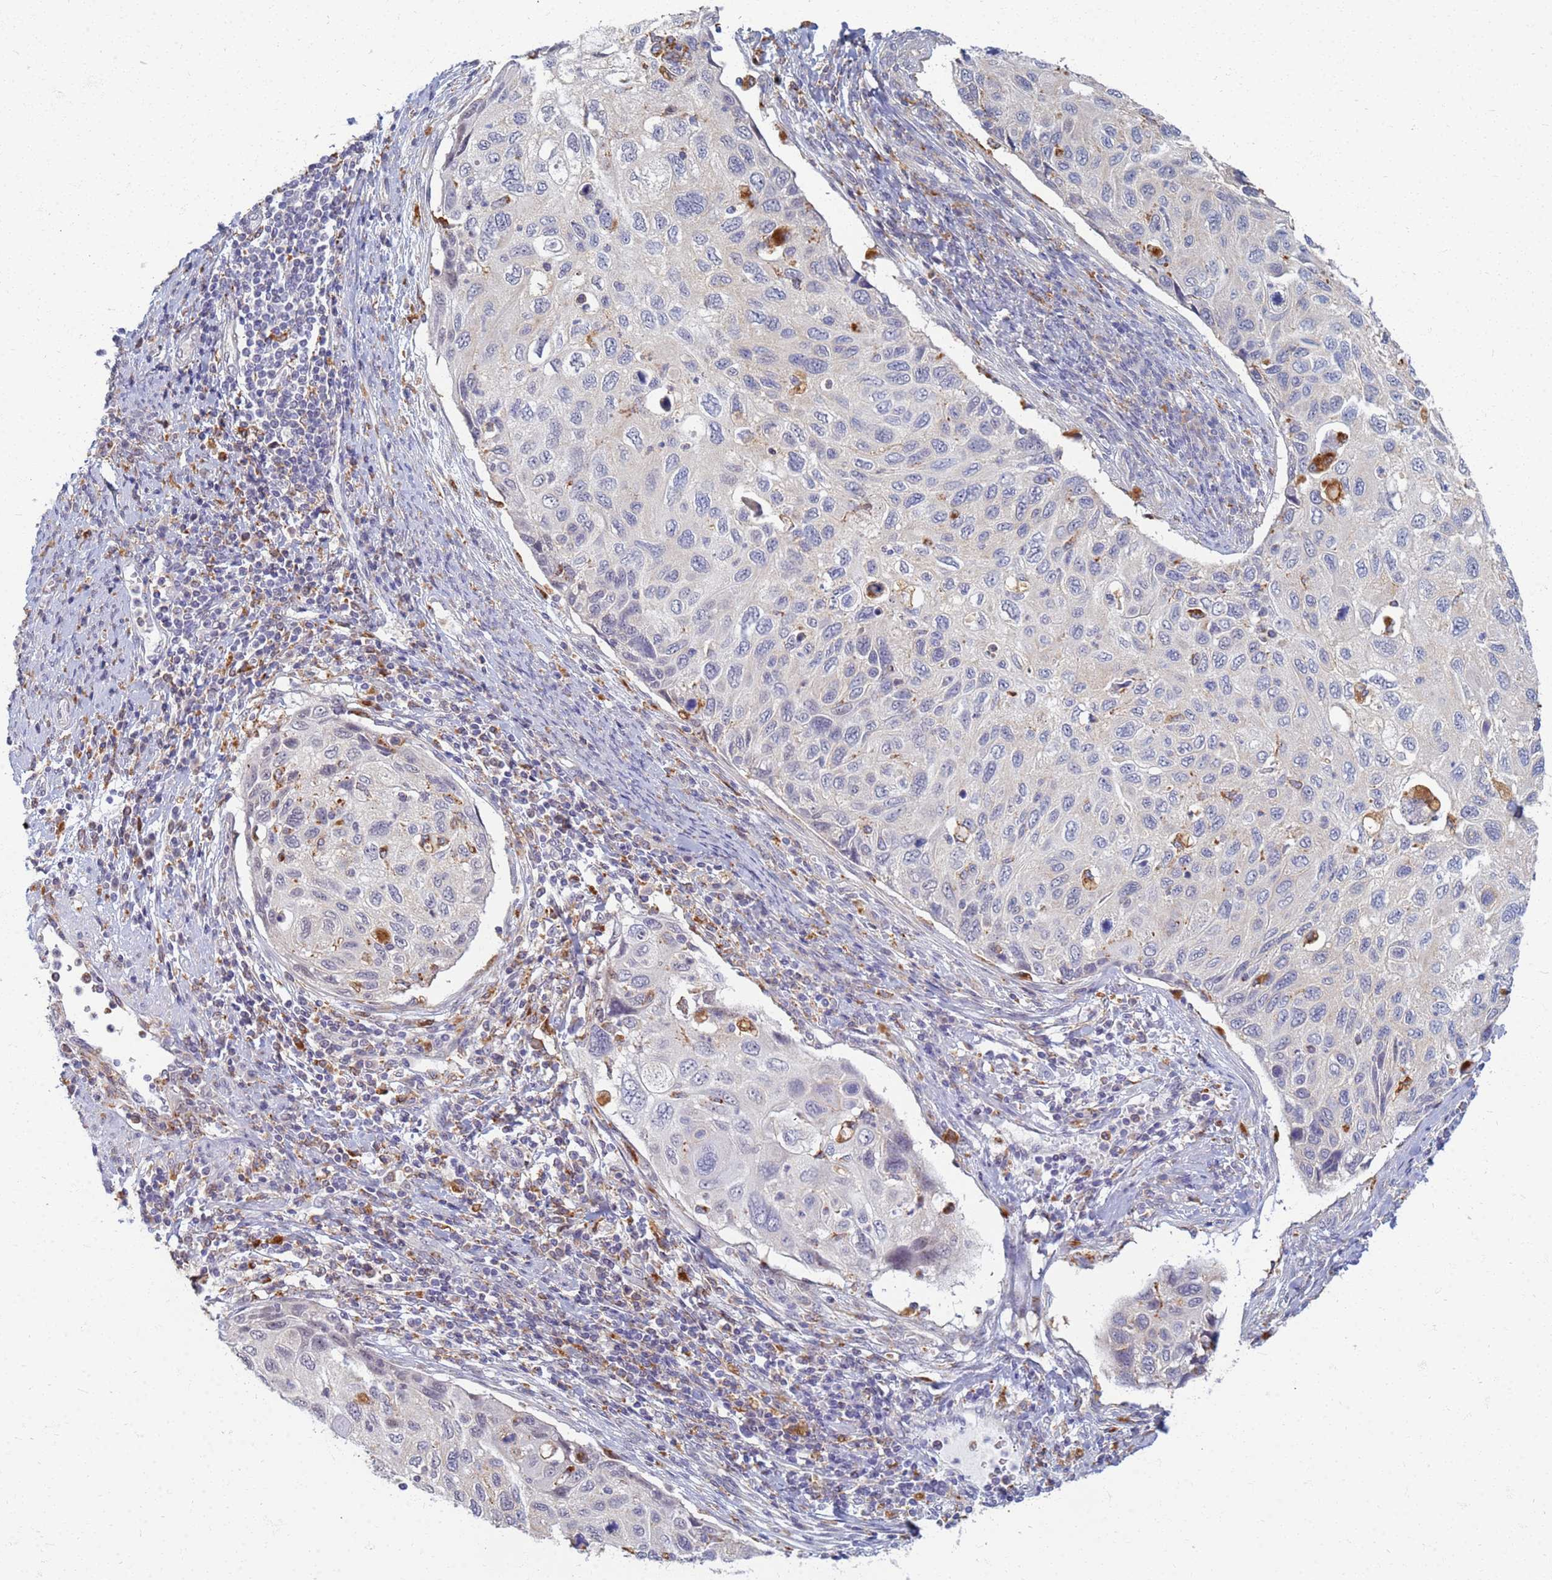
{"staining": {"intensity": "negative", "quantity": "none", "location": "none"}, "tissue": "cervical cancer", "cell_type": "Tumor cells", "image_type": "cancer", "snomed": [{"axis": "morphology", "description": "Squamous cell carcinoma, NOS"}, {"axis": "topography", "description": "Cervix"}], "caption": "High power microscopy photomicrograph of an immunohistochemistry micrograph of squamous cell carcinoma (cervical), revealing no significant expression in tumor cells. (DAB (3,3'-diaminobenzidine) IHC with hematoxylin counter stain).", "gene": "ATP6V1E1", "patient": {"sex": "female", "age": 70}}